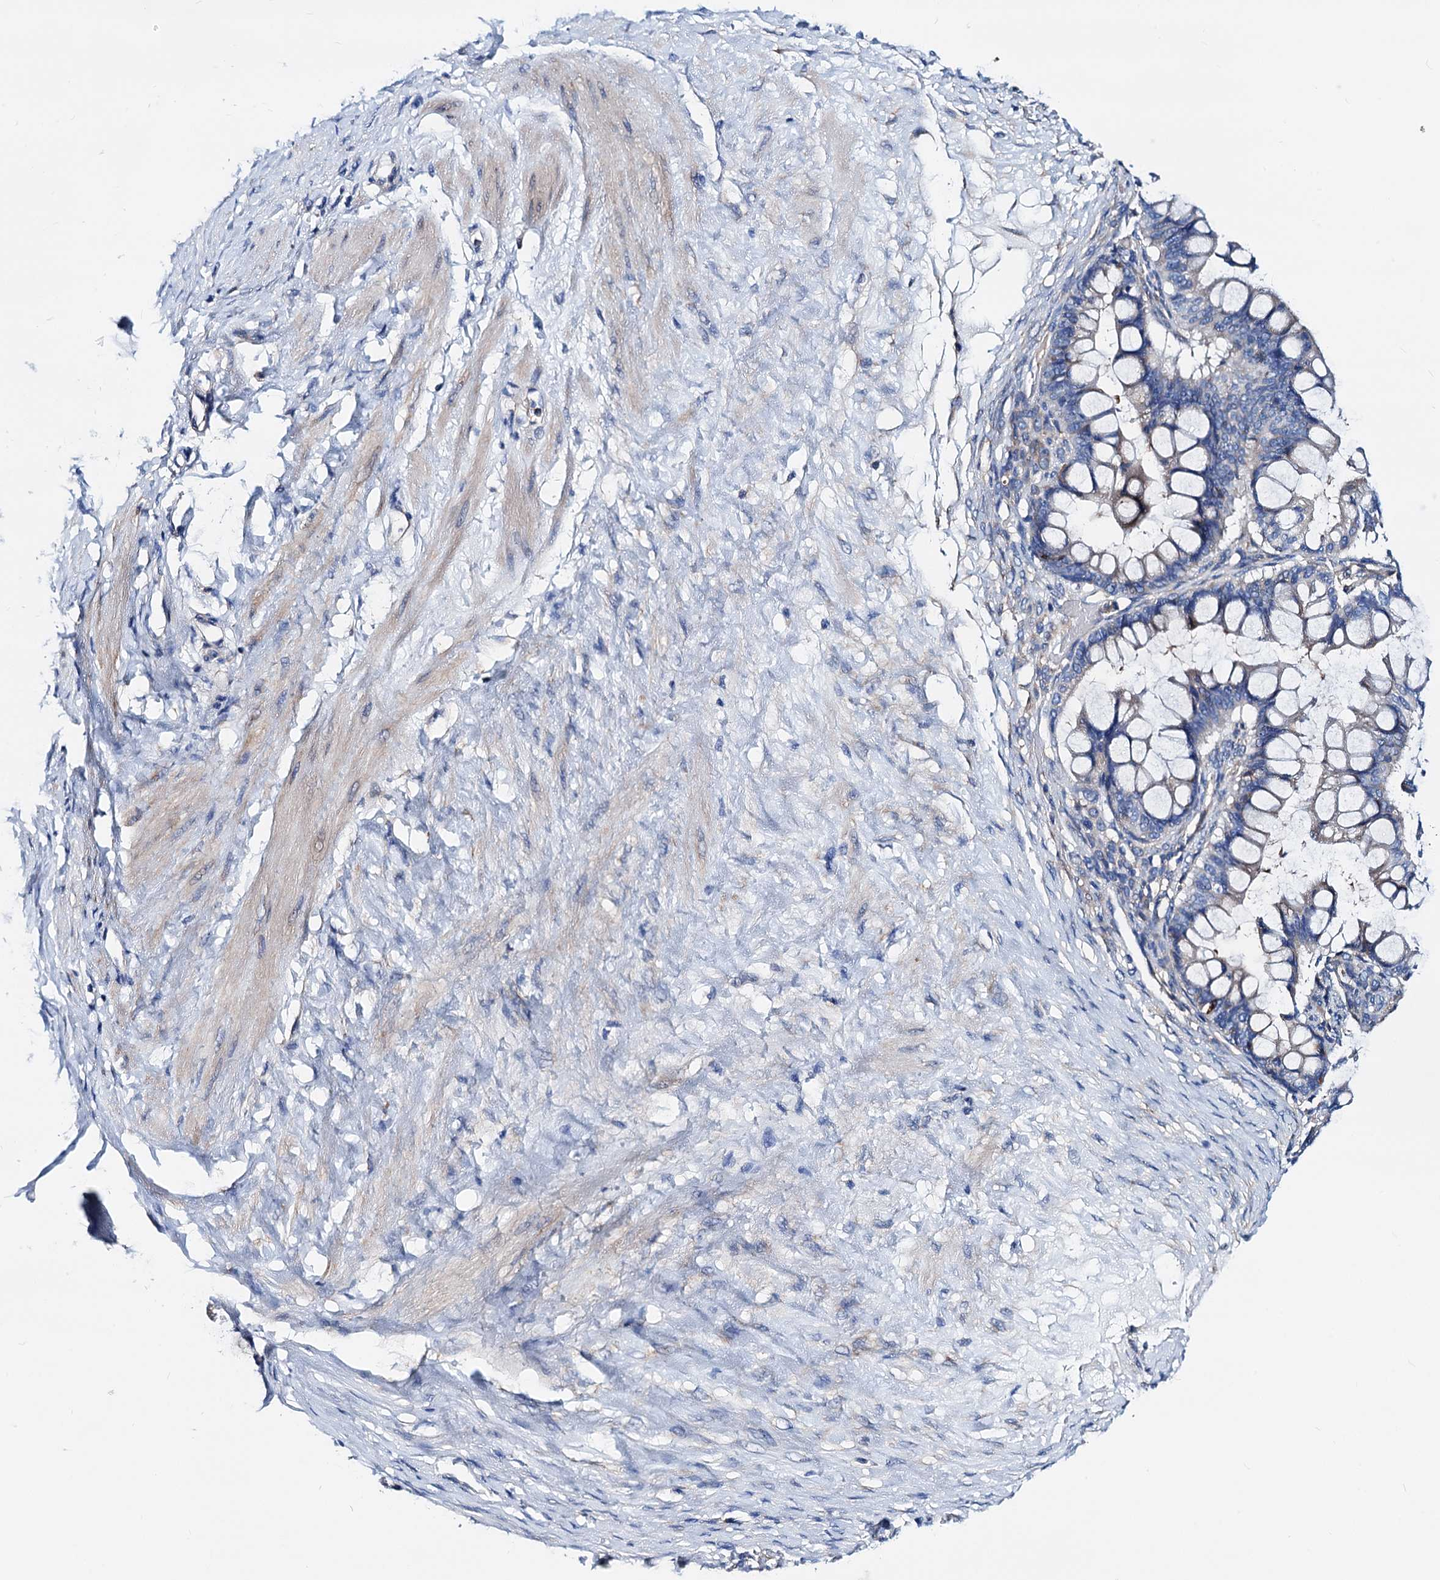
{"staining": {"intensity": "weak", "quantity": "<25%", "location": "cytoplasmic/membranous"}, "tissue": "ovarian cancer", "cell_type": "Tumor cells", "image_type": "cancer", "snomed": [{"axis": "morphology", "description": "Cystadenocarcinoma, mucinous, NOS"}, {"axis": "topography", "description": "Ovary"}], "caption": "There is no significant expression in tumor cells of ovarian cancer (mucinous cystadenocarcinoma).", "gene": "GCOM1", "patient": {"sex": "female", "age": 73}}